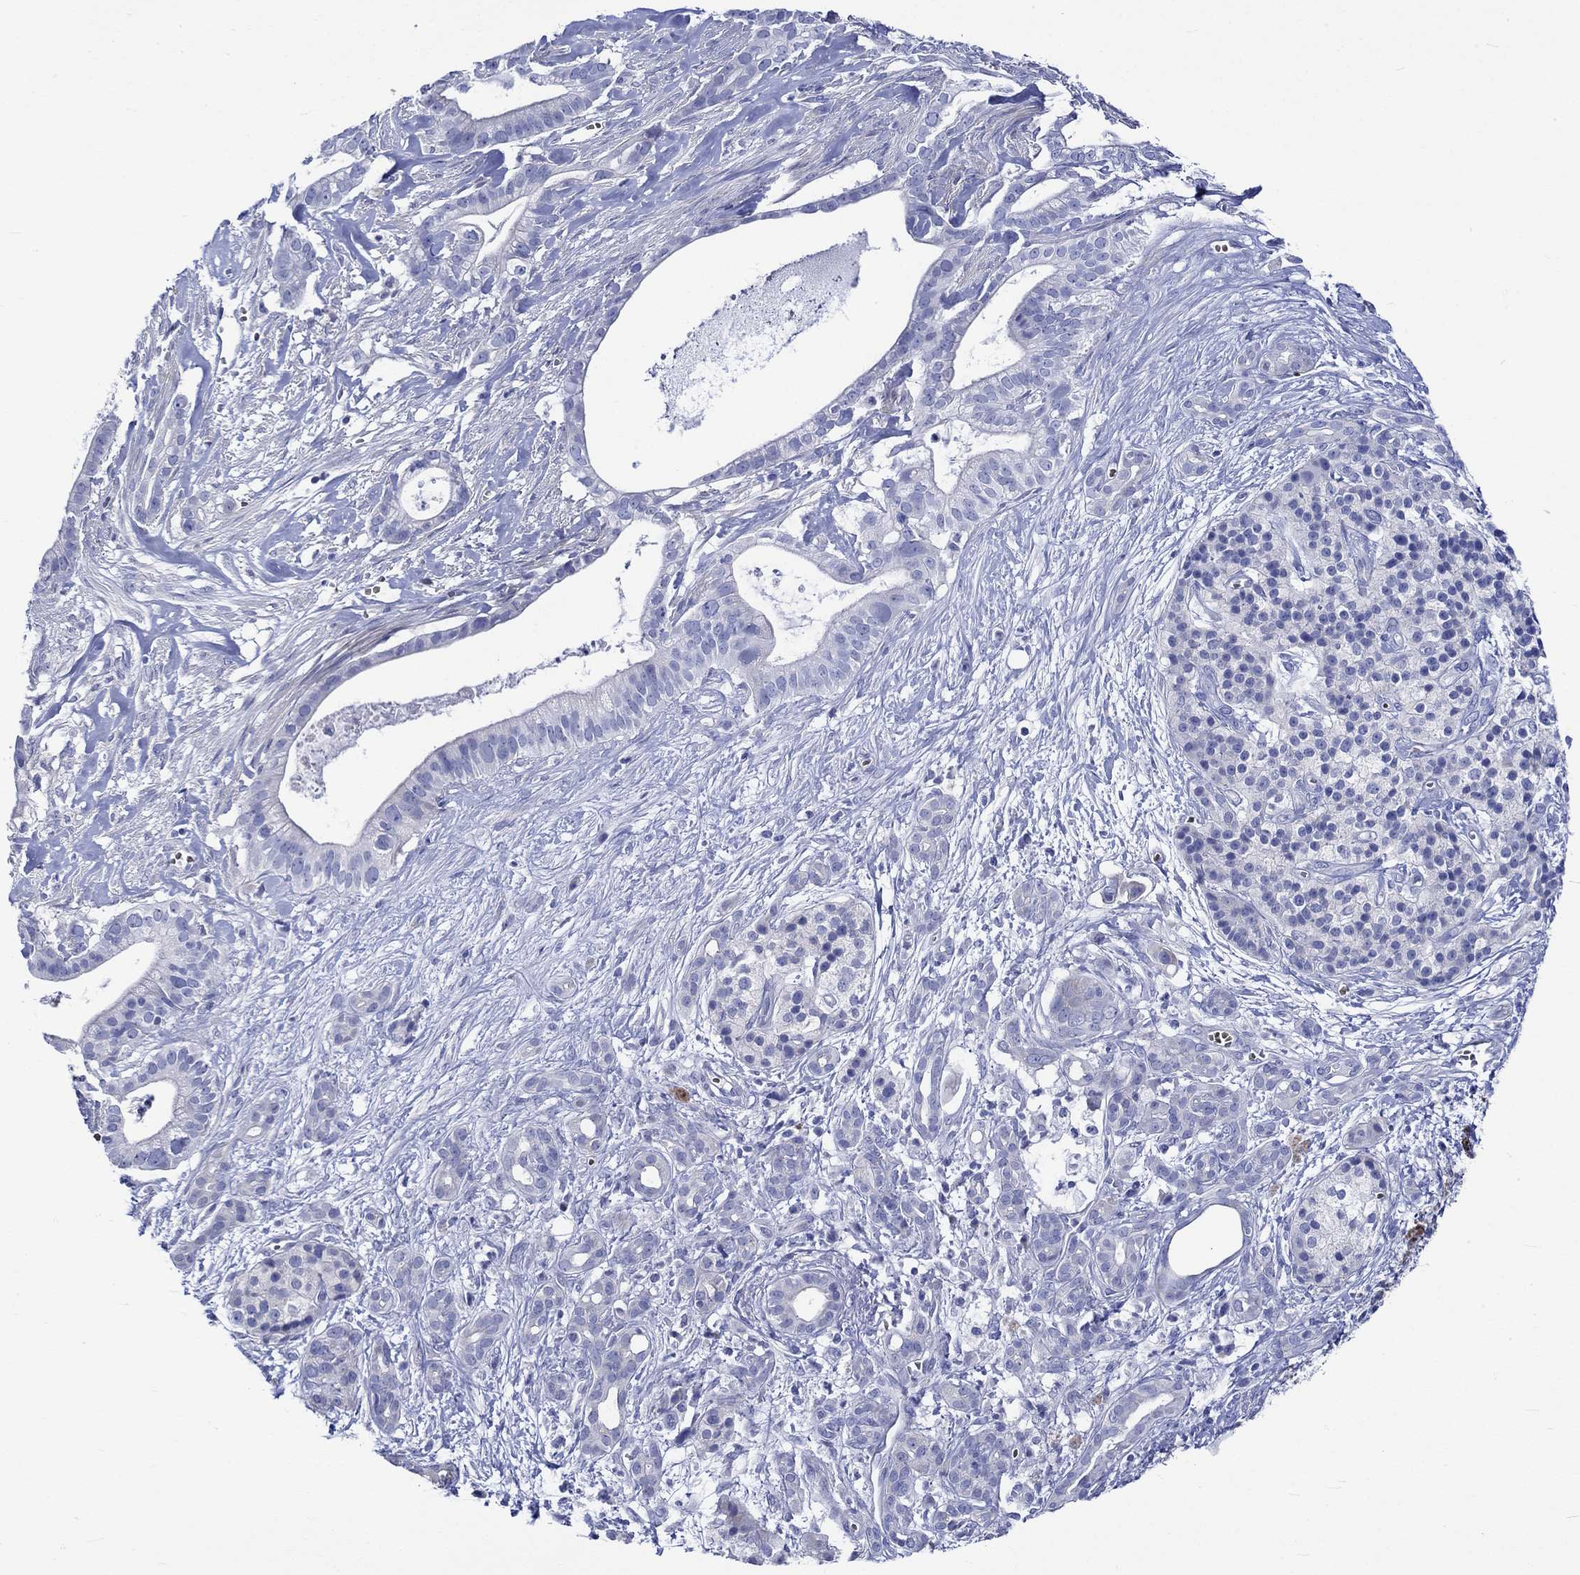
{"staining": {"intensity": "negative", "quantity": "none", "location": "none"}, "tissue": "pancreatic cancer", "cell_type": "Tumor cells", "image_type": "cancer", "snomed": [{"axis": "morphology", "description": "Adenocarcinoma, NOS"}, {"axis": "topography", "description": "Pancreas"}], "caption": "Micrograph shows no protein staining in tumor cells of pancreatic cancer tissue. Nuclei are stained in blue.", "gene": "NRIP3", "patient": {"sex": "male", "age": 61}}